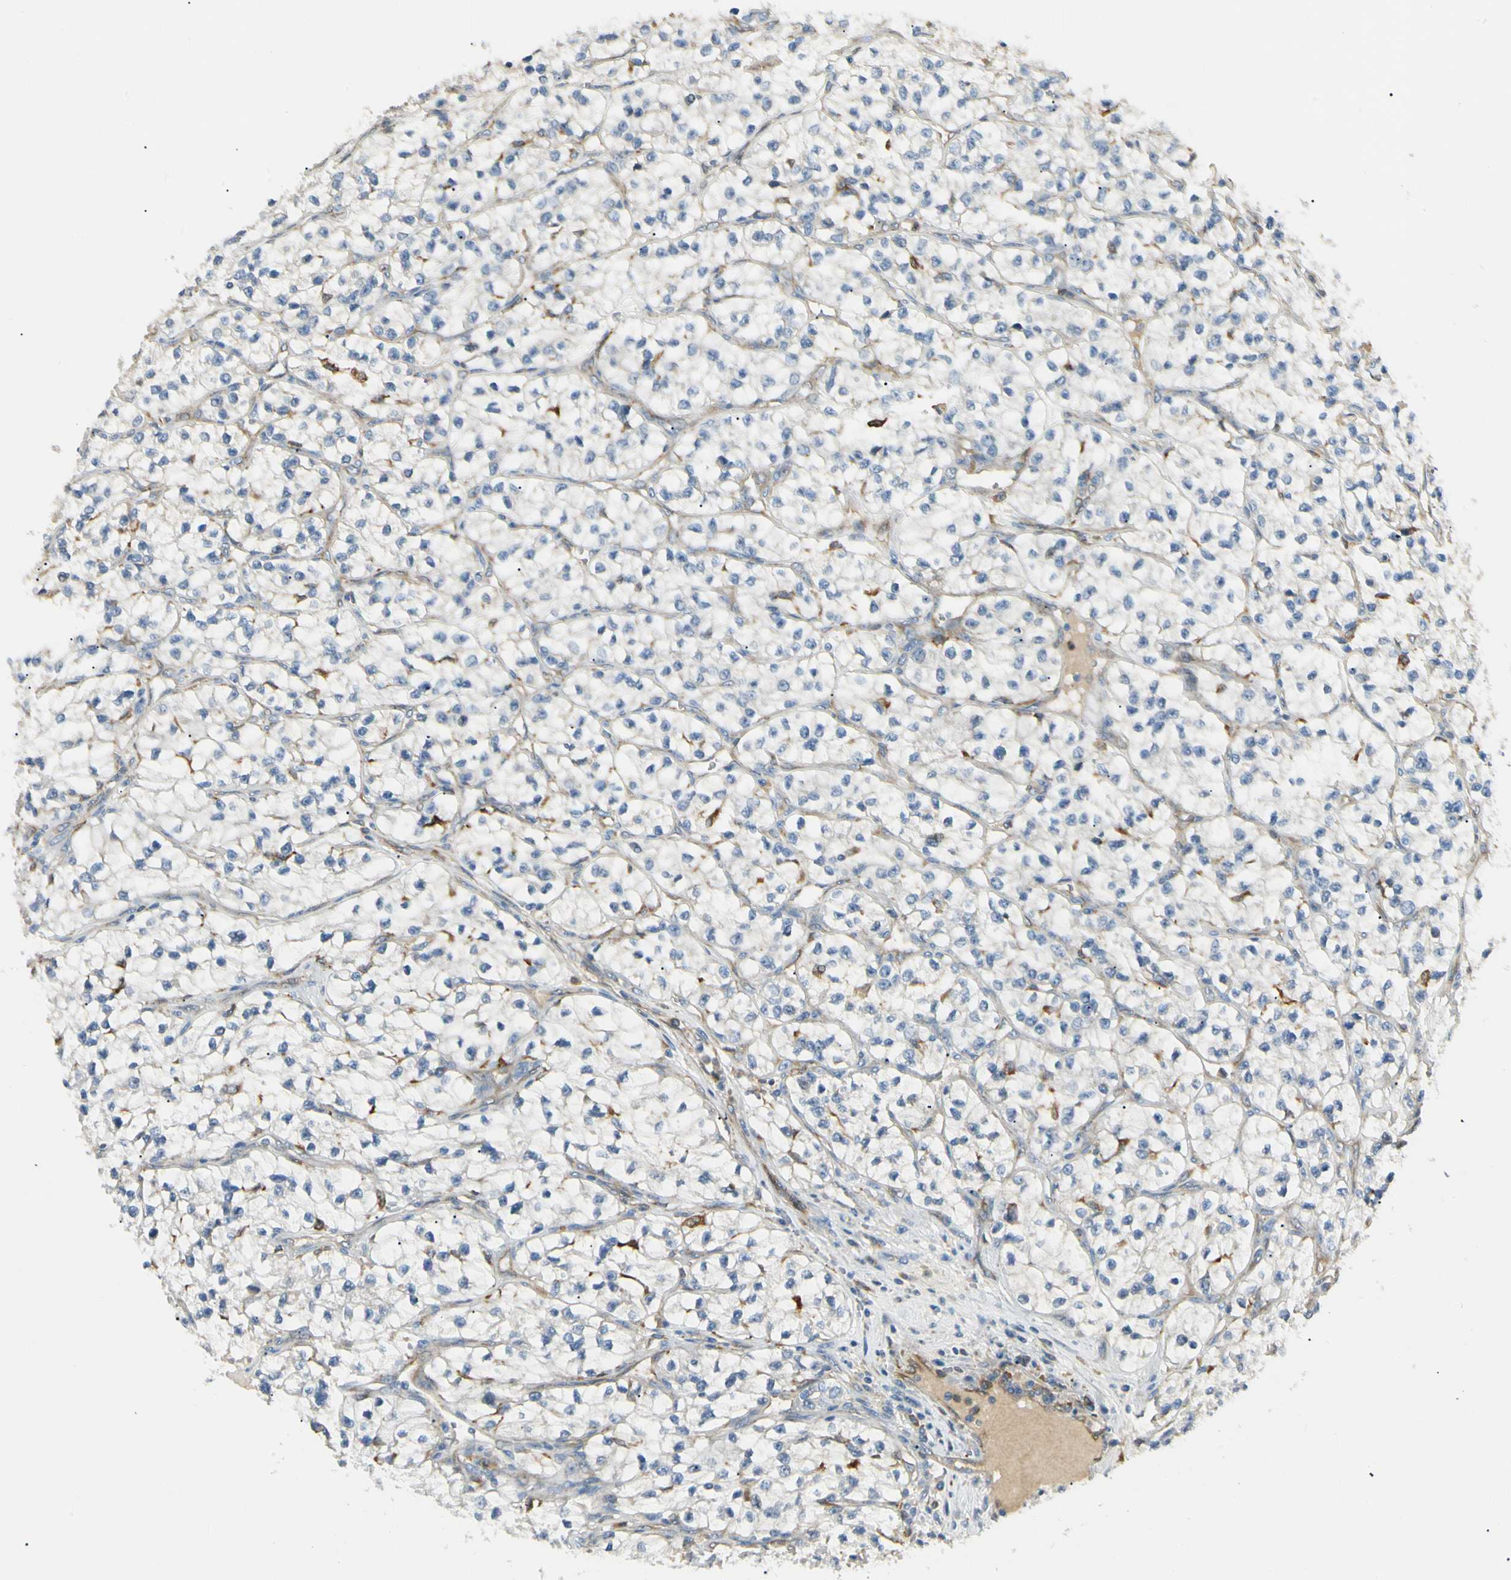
{"staining": {"intensity": "negative", "quantity": "none", "location": "none"}, "tissue": "renal cancer", "cell_type": "Tumor cells", "image_type": "cancer", "snomed": [{"axis": "morphology", "description": "Adenocarcinoma, NOS"}, {"axis": "topography", "description": "Kidney"}], "caption": "Protein analysis of renal cancer displays no significant positivity in tumor cells. (DAB (3,3'-diaminobenzidine) IHC visualized using brightfield microscopy, high magnification).", "gene": "LPCAT2", "patient": {"sex": "female", "age": 57}}